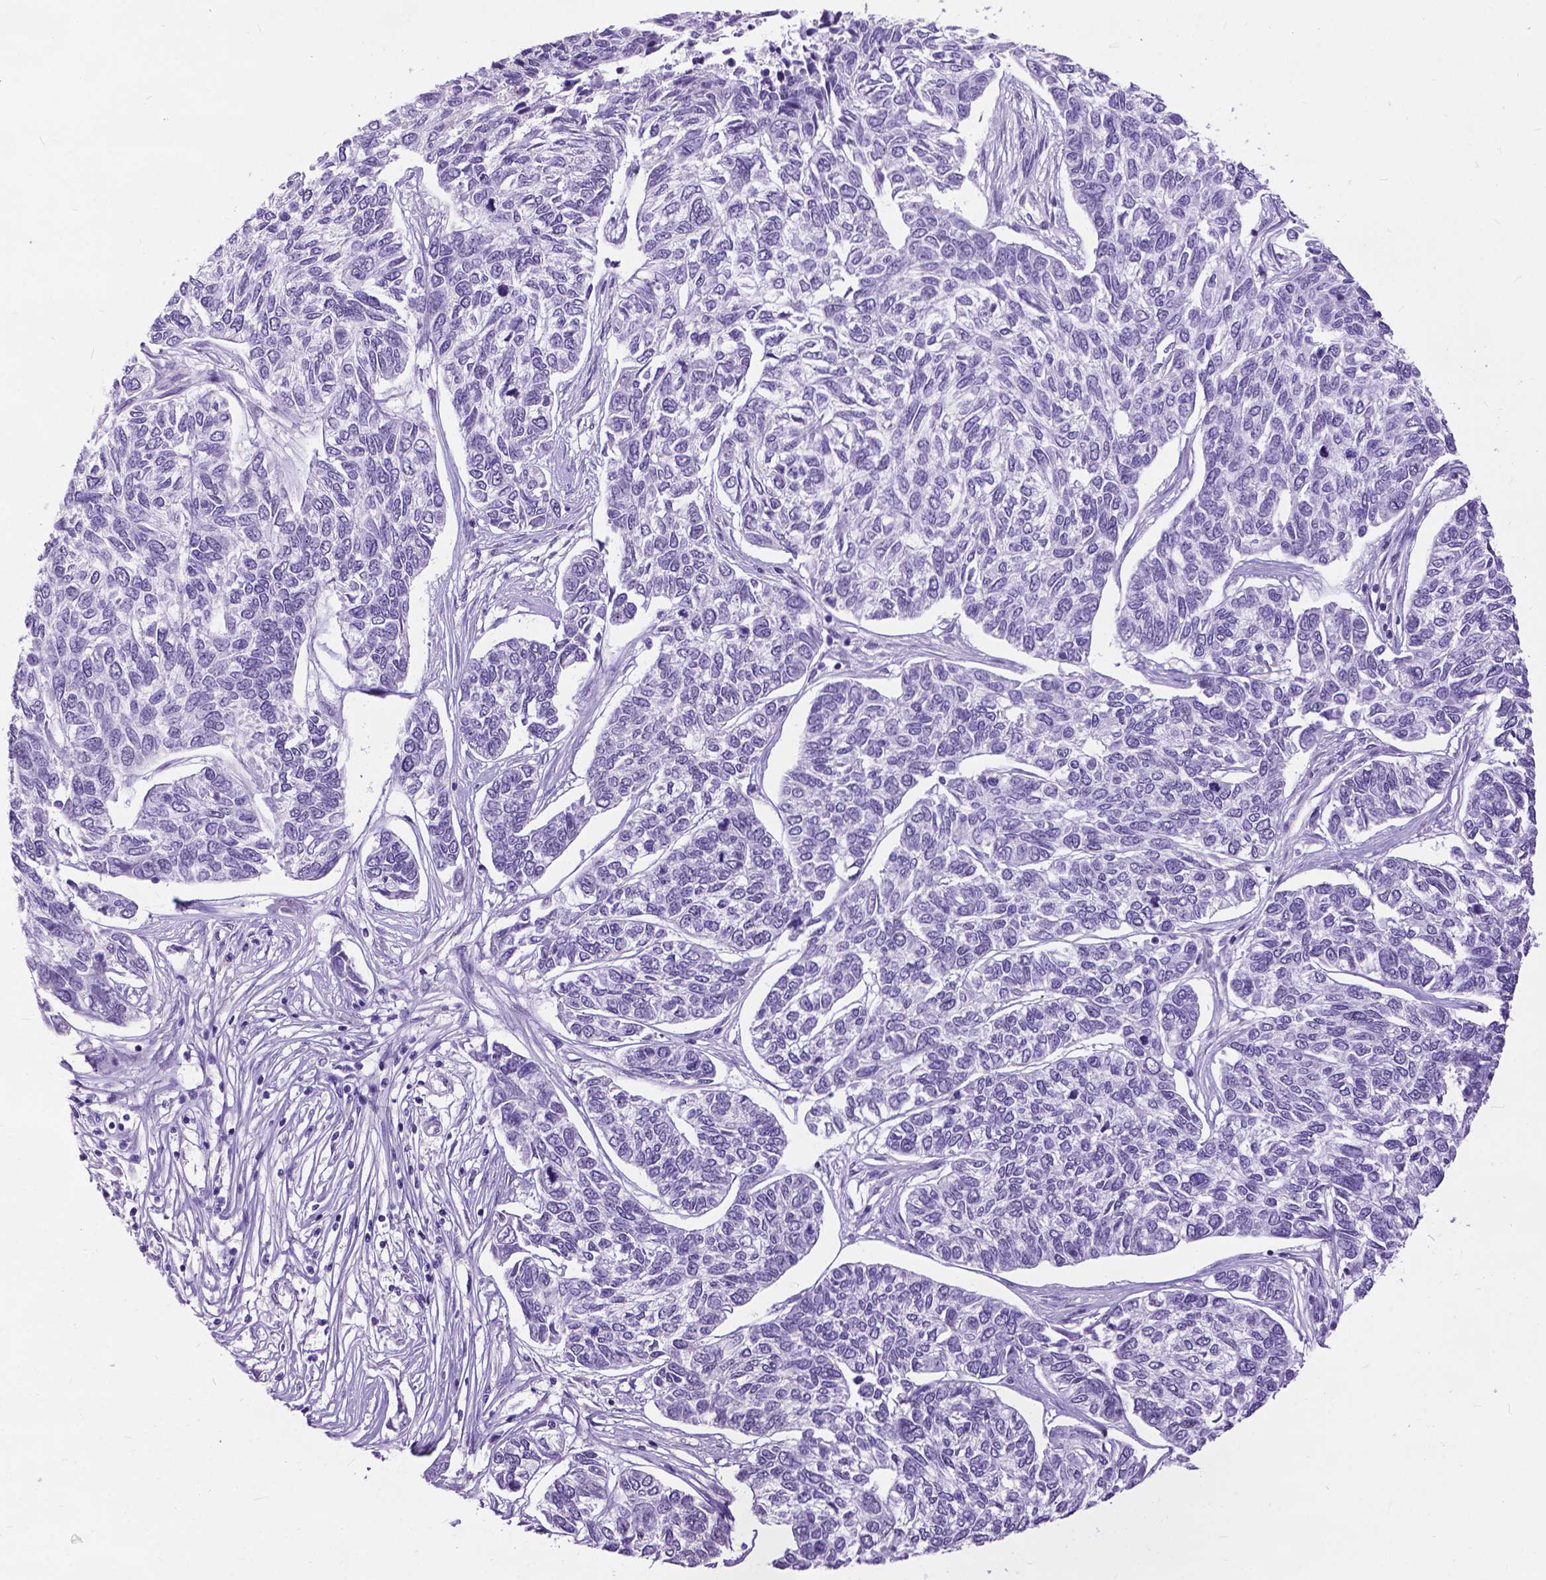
{"staining": {"intensity": "negative", "quantity": "none", "location": "none"}, "tissue": "skin cancer", "cell_type": "Tumor cells", "image_type": "cancer", "snomed": [{"axis": "morphology", "description": "Basal cell carcinoma"}, {"axis": "topography", "description": "Skin"}], "caption": "DAB (3,3'-diaminobenzidine) immunohistochemical staining of basal cell carcinoma (skin) displays no significant staining in tumor cells. (Stains: DAB immunohistochemistry (IHC) with hematoxylin counter stain, Microscopy: brightfield microscopy at high magnification).", "gene": "PROB1", "patient": {"sex": "female", "age": 65}}